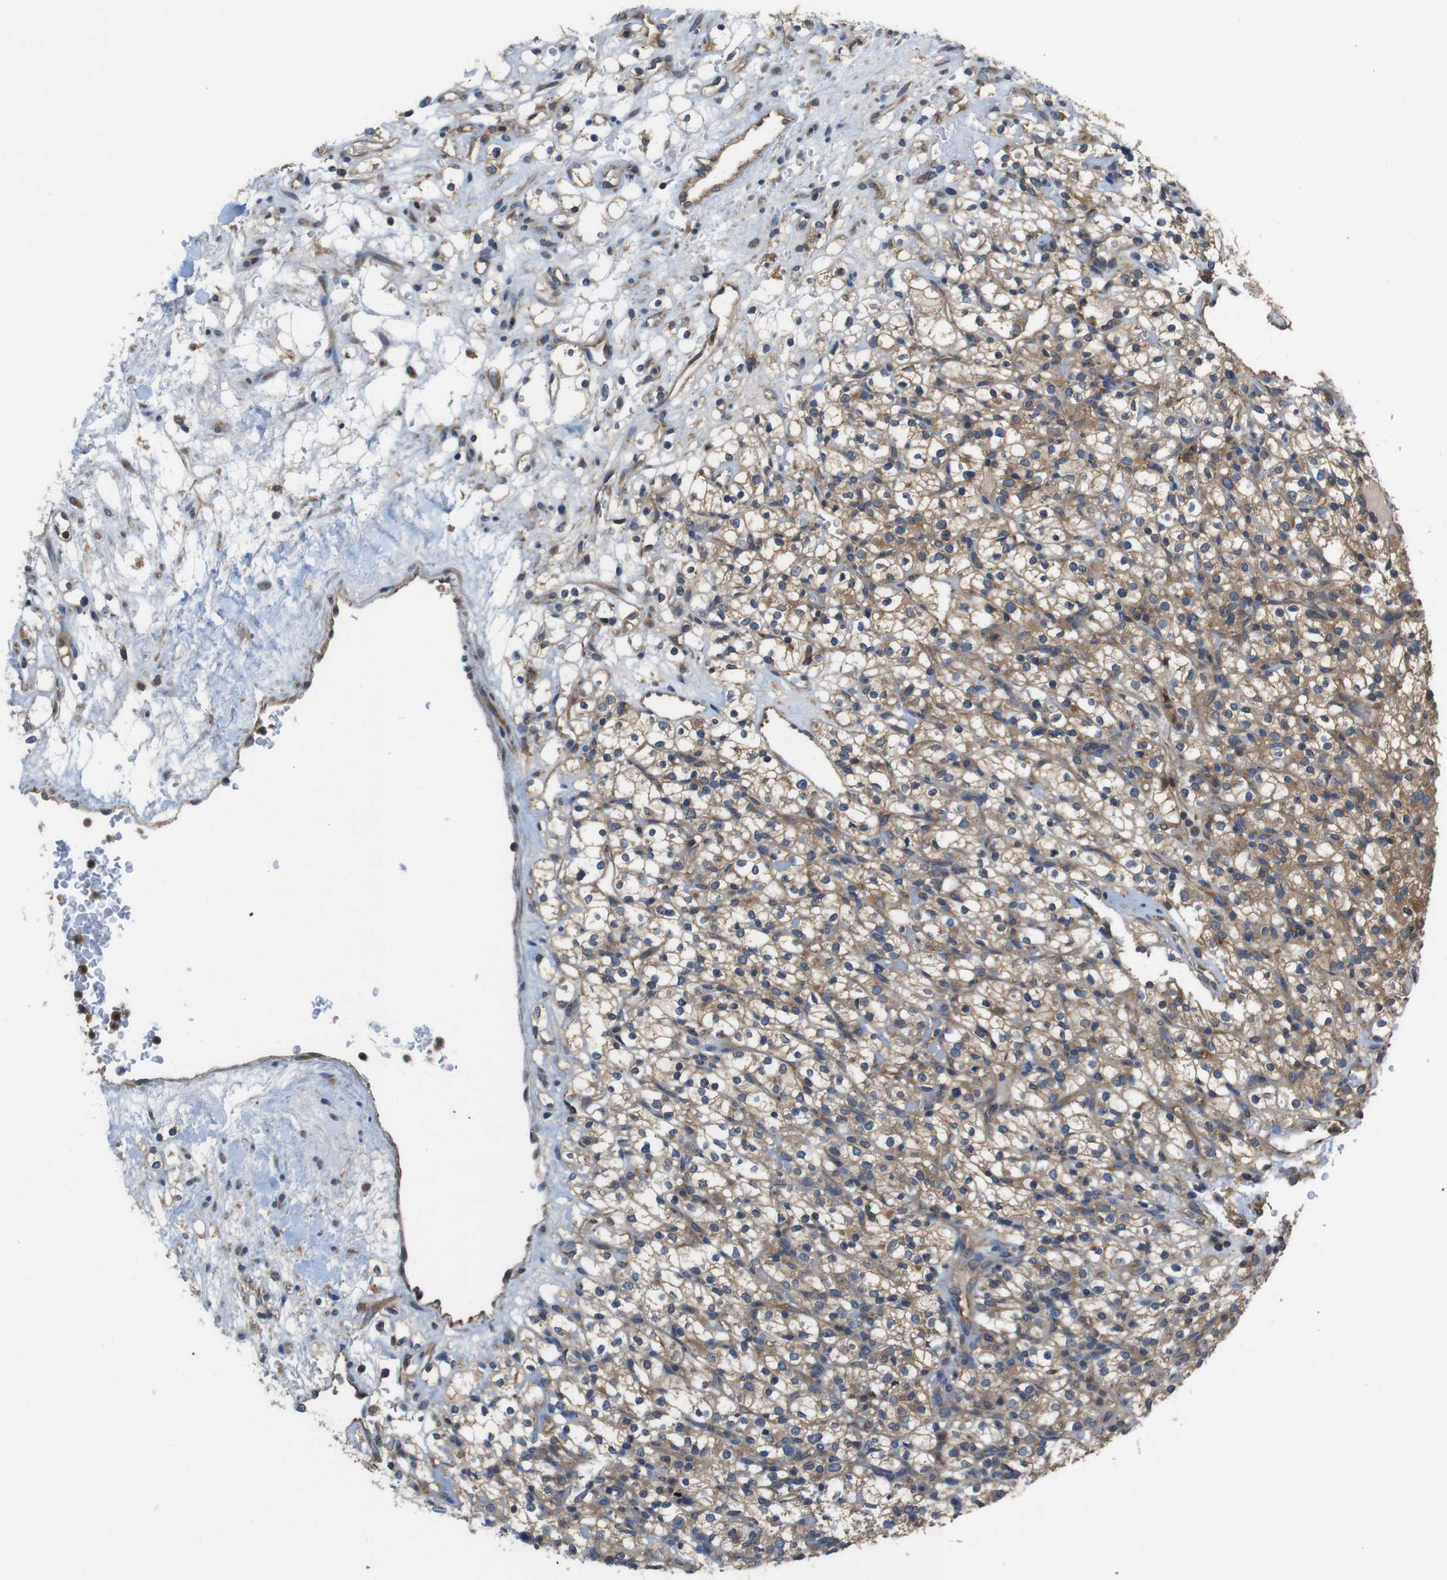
{"staining": {"intensity": "weak", "quantity": ">75%", "location": "cytoplasmic/membranous"}, "tissue": "renal cancer", "cell_type": "Tumor cells", "image_type": "cancer", "snomed": [{"axis": "morphology", "description": "Normal tissue, NOS"}, {"axis": "morphology", "description": "Adenocarcinoma, NOS"}, {"axis": "topography", "description": "Kidney"}], "caption": "This is an image of immunohistochemistry (IHC) staining of renal adenocarcinoma, which shows weak positivity in the cytoplasmic/membranous of tumor cells.", "gene": "DCTN1", "patient": {"sex": "female", "age": 72}}